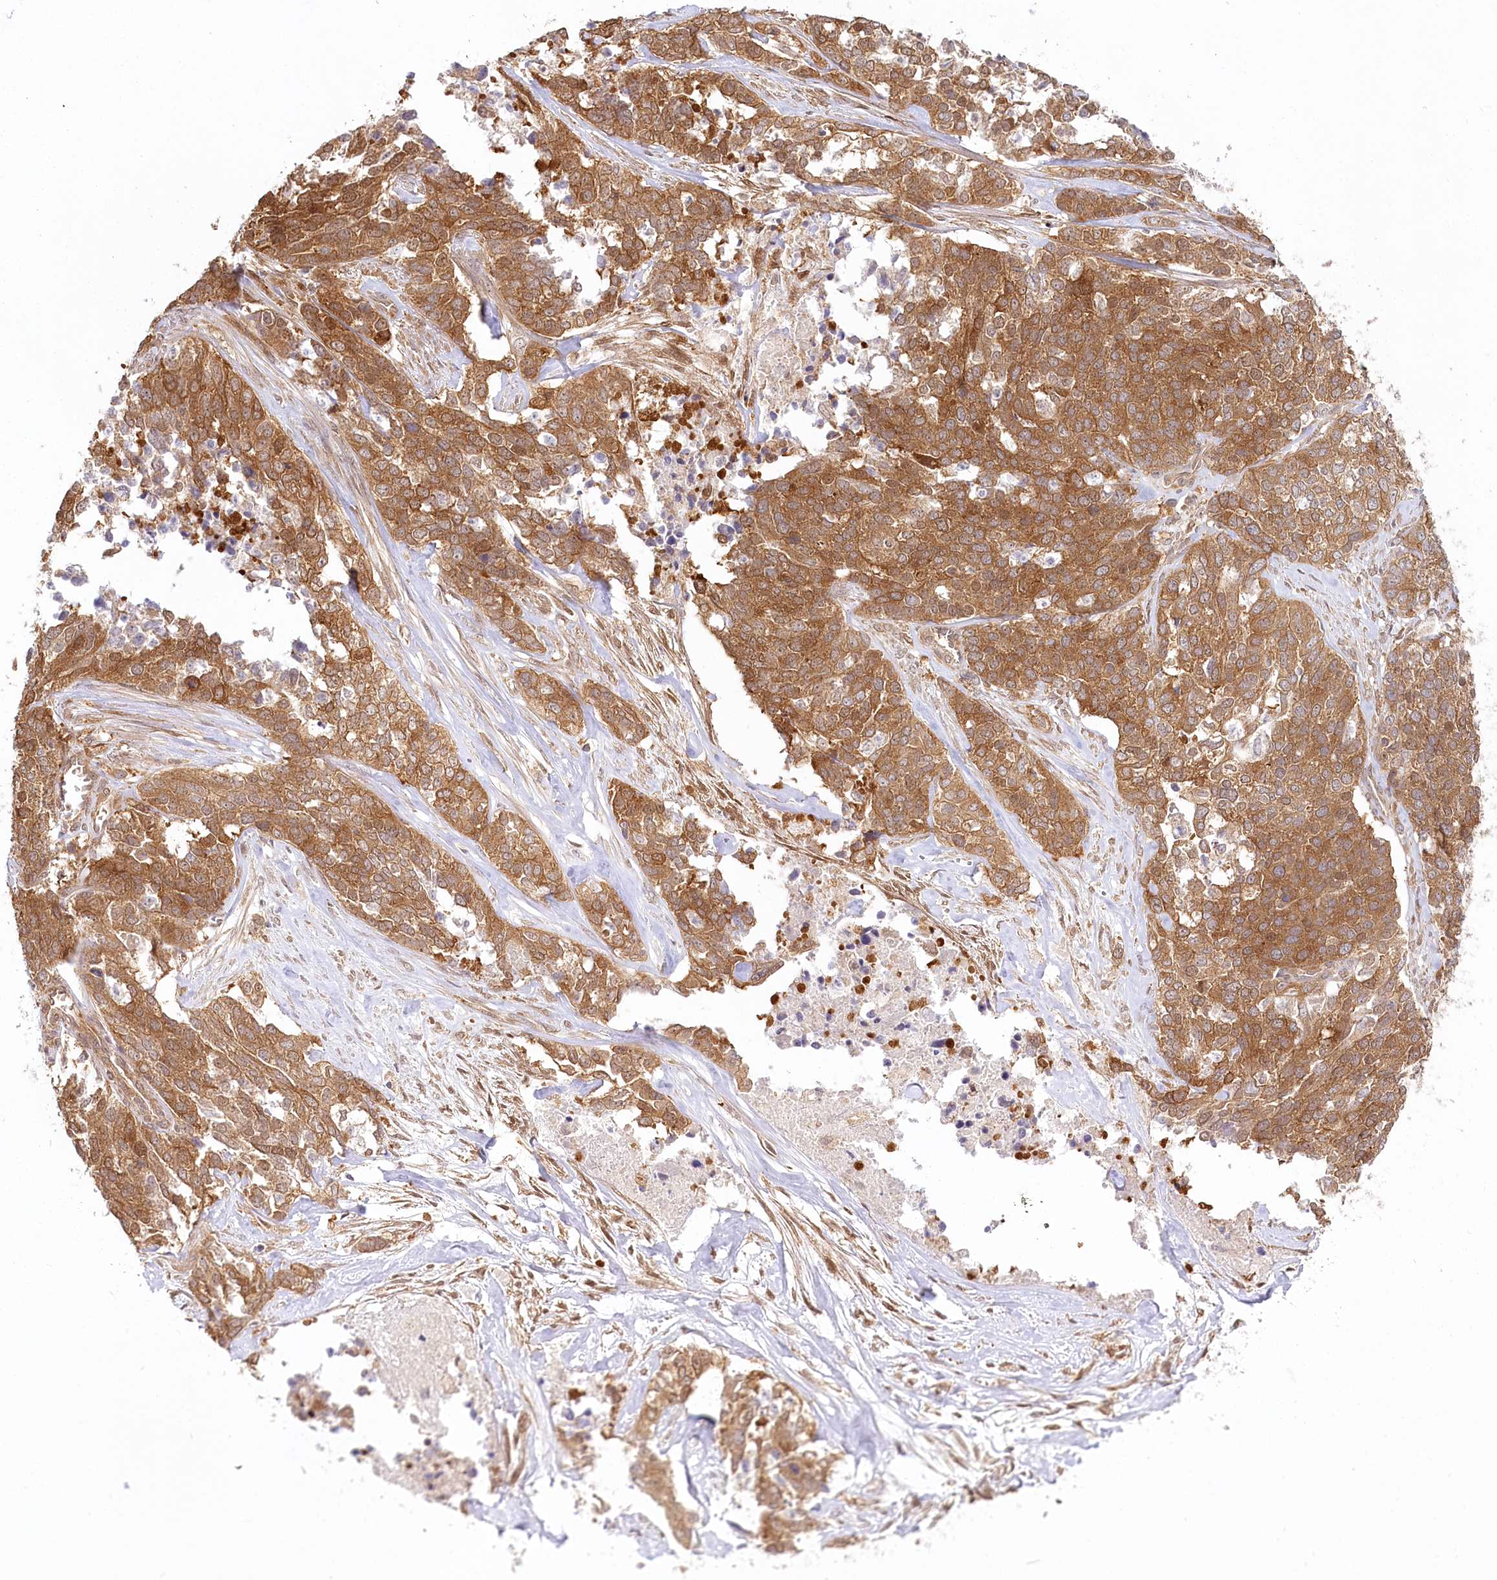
{"staining": {"intensity": "moderate", "quantity": ">75%", "location": "cytoplasmic/membranous"}, "tissue": "ovarian cancer", "cell_type": "Tumor cells", "image_type": "cancer", "snomed": [{"axis": "morphology", "description": "Cystadenocarcinoma, serous, NOS"}, {"axis": "topography", "description": "Ovary"}], "caption": "Moderate cytoplasmic/membranous positivity for a protein is present in about >75% of tumor cells of serous cystadenocarcinoma (ovarian) using immunohistochemistry.", "gene": "INPP4B", "patient": {"sex": "female", "age": 44}}